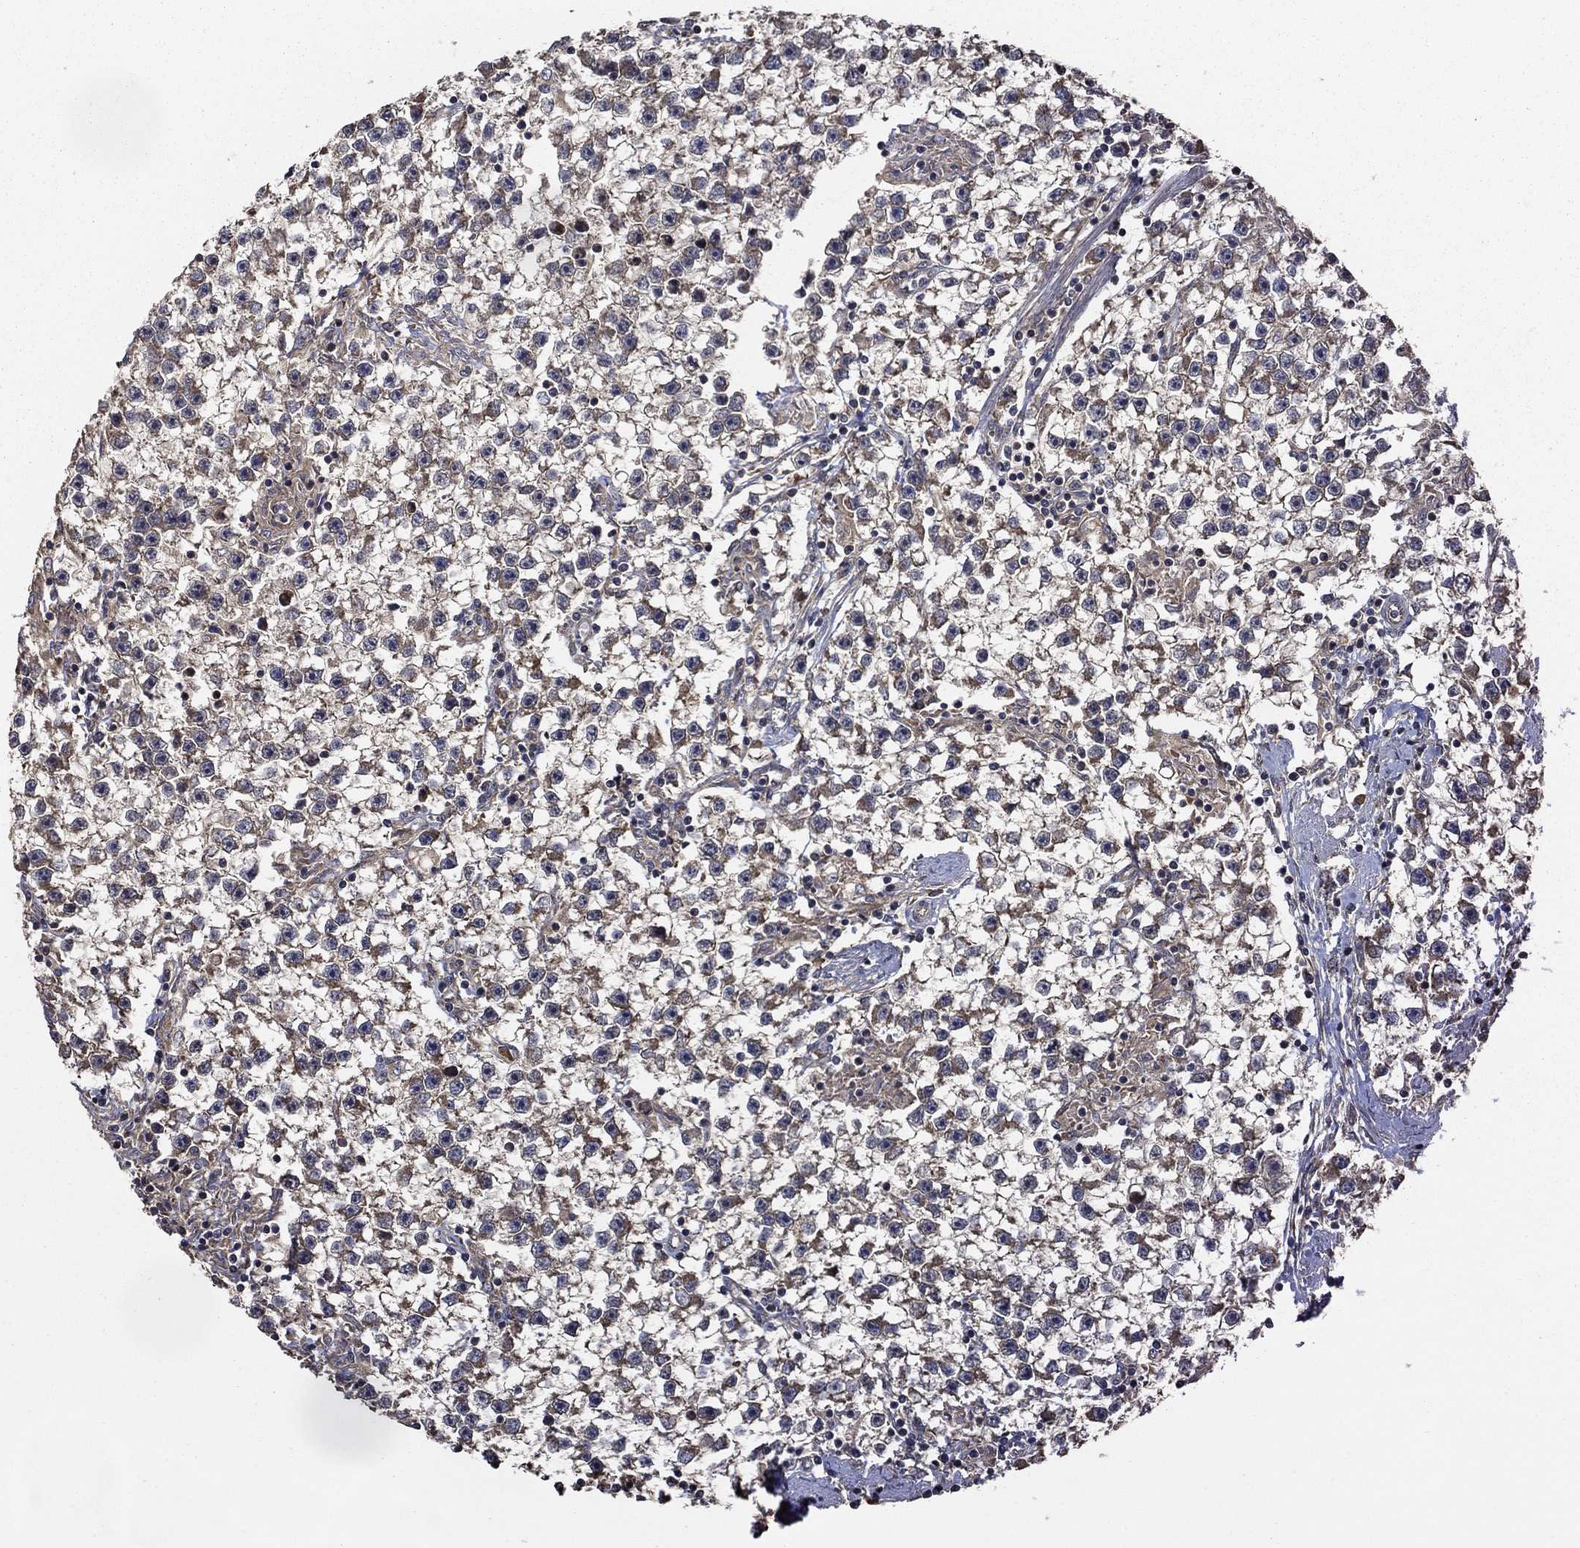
{"staining": {"intensity": "negative", "quantity": "none", "location": "none"}, "tissue": "testis cancer", "cell_type": "Tumor cells", "image_type": "cancer", "snomed": [{"axis": "morphology", "description": "Seminoma, NOS"}, {"axis": "topography", "description": "Testis"}], "caption": "The micrograph exhibits no significant staining in tumor cells of seminoma (testis).", "gene": "BABAM2", "patient": {"sex": "male", "age": 59}}